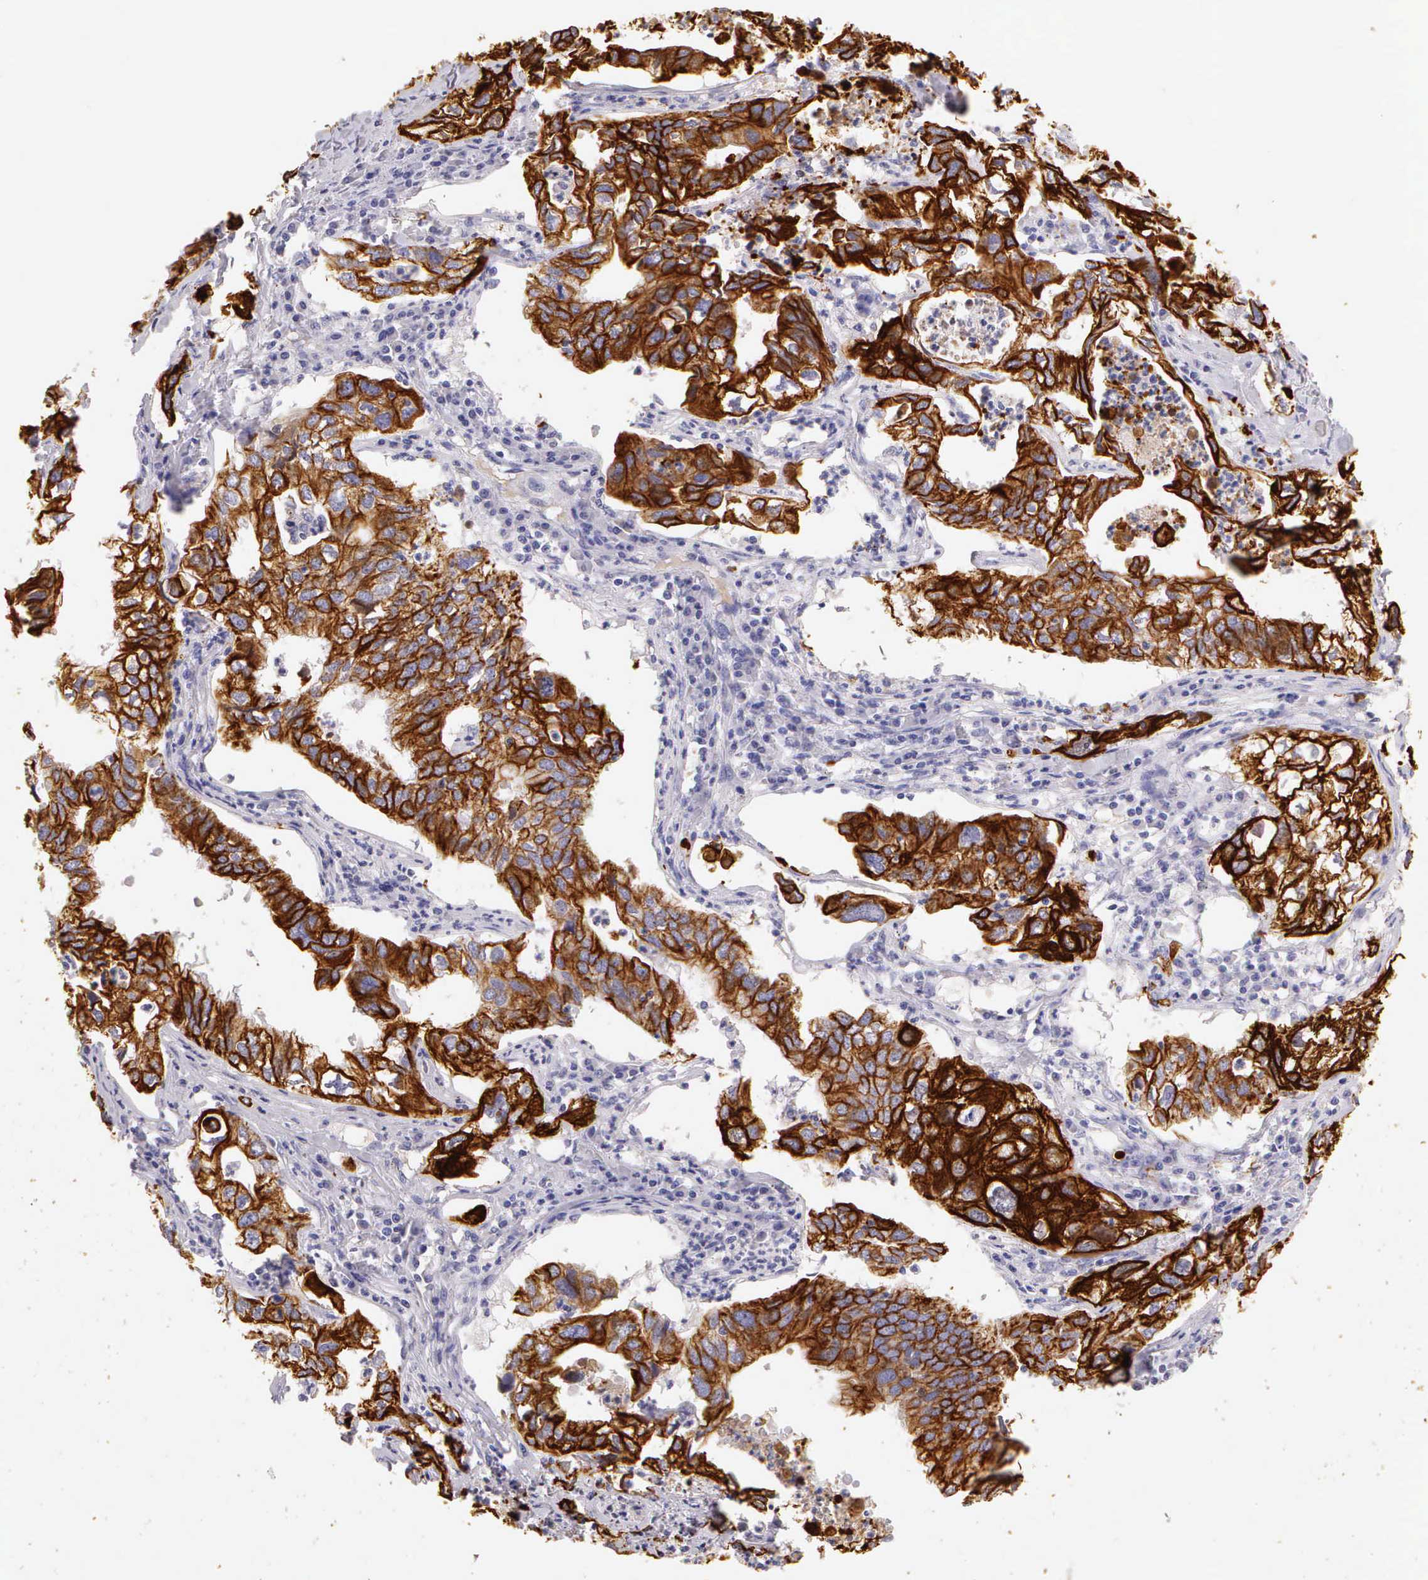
{"staining": {"intensity": "strong", "quantity": ">75%", "location": "cytoplasmic/membranous"}, "tissue": "lung cancer", "cell_type": "Tumor cells", "image_type": "cancer", "snomed": [{"axis": "morphology", "description": "Adenocarcinoma, NOS"}, {"axis": "topography", "description": "Lung"}], "caption": "The histopathology image displays immunohistochemical staining of lung cancer. There is strong cytoplasmic/membranous staining is seen in about >75% of tumor cells.", "gene": "KRT17", "patient": {"sex": "male", "age": 48}}